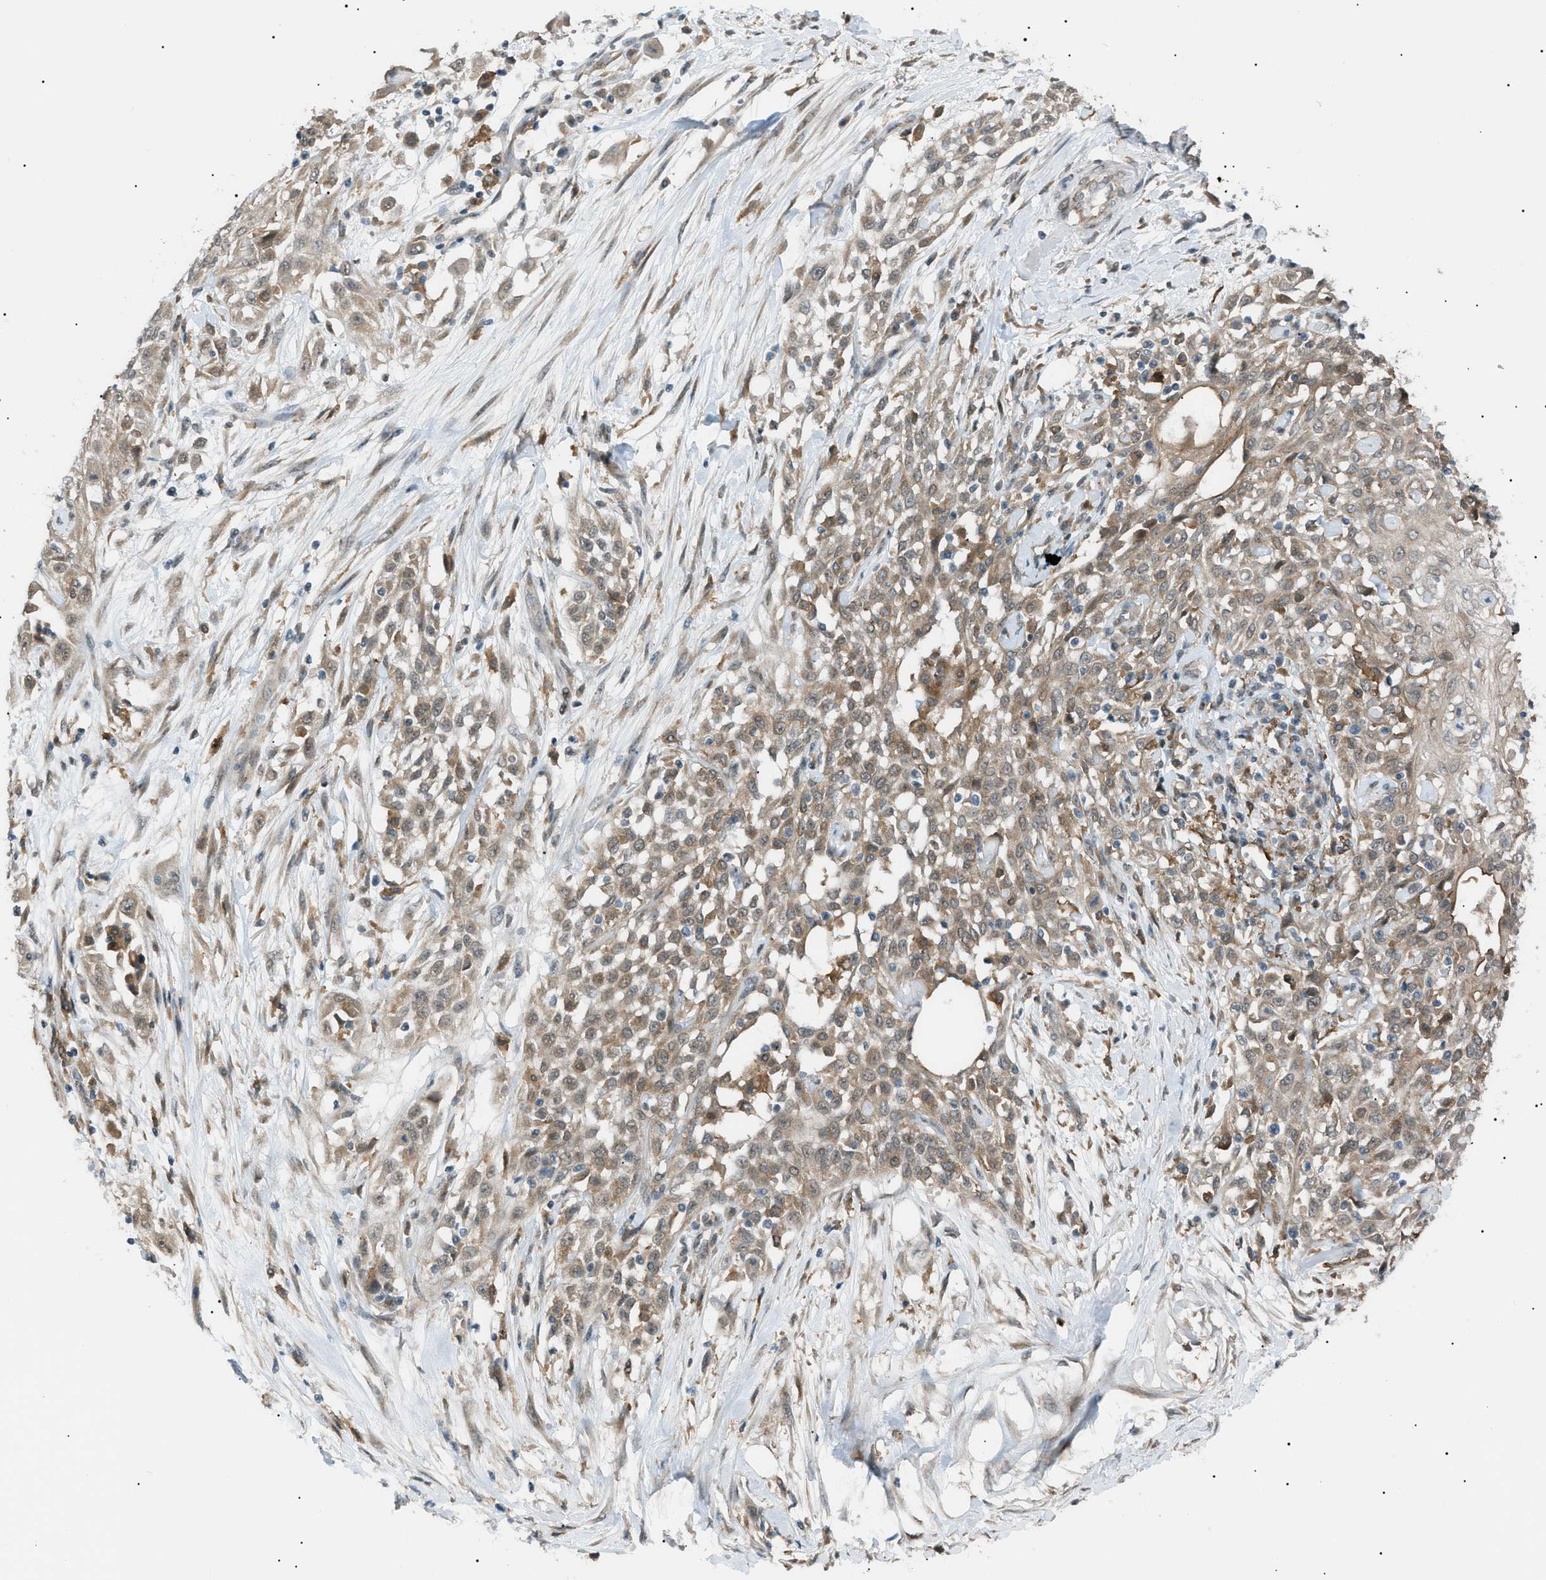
{"staining": {"intensity": "weak", "quantity": "25%-75%", "location": "cytoplasmic/membranous,nuclear"}, "tissue": "skin cancer", "cell_type": "Tumor cells", "image_type": "cancer", "snomed": [{"axis": "morphology", "description": "Squamous cell carcinoma, NOS"}, {"axis": "morphology", "description": "Squamous cell carcinoma, metastatic, NOS"}, {"axis": "topography", "description": "Skin"}, {"axis": "topography", "description": "Lymph node"}], "caption": "Immunohistochemistry (DAB (3,3'-diaminobenzidine)) staining of human skin cancer exhibits weak cytoplasmic/membranous and nuclear protein positivity in about 25%-75% of tumor cells.", "gene": "LPIN2", "patient": {"sex": "male", "age": 75}}